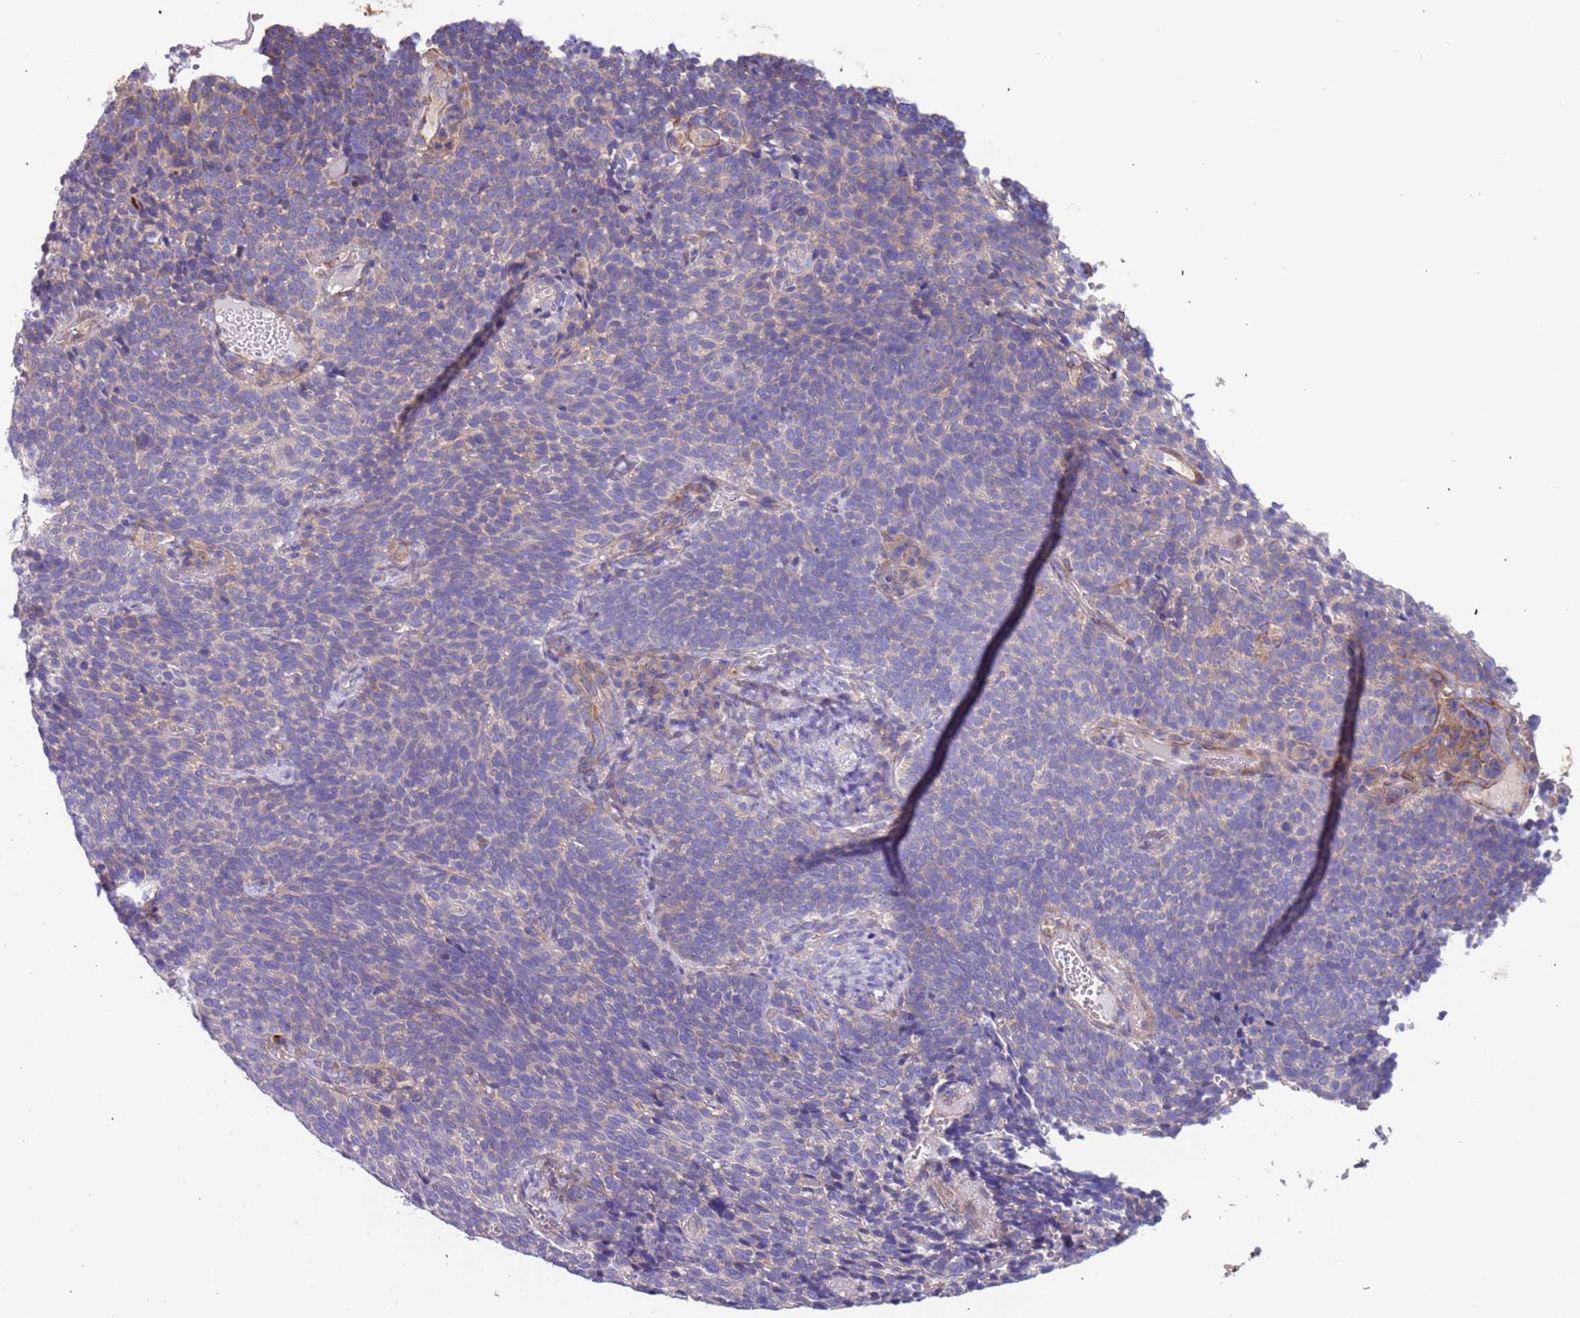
{"staining": {"intensity": "negative", "quantity": "none", "location": "none"}, "tissue": "cervical cancer", "cell_type": "Tumor cells", "image_type": "cancer", "snomed": [{"axis": "morphology", "description": "Normal tissue, NOS"}, {"axis": "morphology", "description": "Squamous cell carcinoma, NOS"}, {"axis": "topography", "description": "Cervix"}], "caption": "IHC histopathology image of squamous cell carcinoma (cervical) stained for a protein (brown), which displays no positivity in tumor cells. The staining is performed using DAB brown chromogen with nuclei counter-stained in using hematoxylin.", "gene": "LAMB4", "patient": {"sex": "female", "age": 39}}